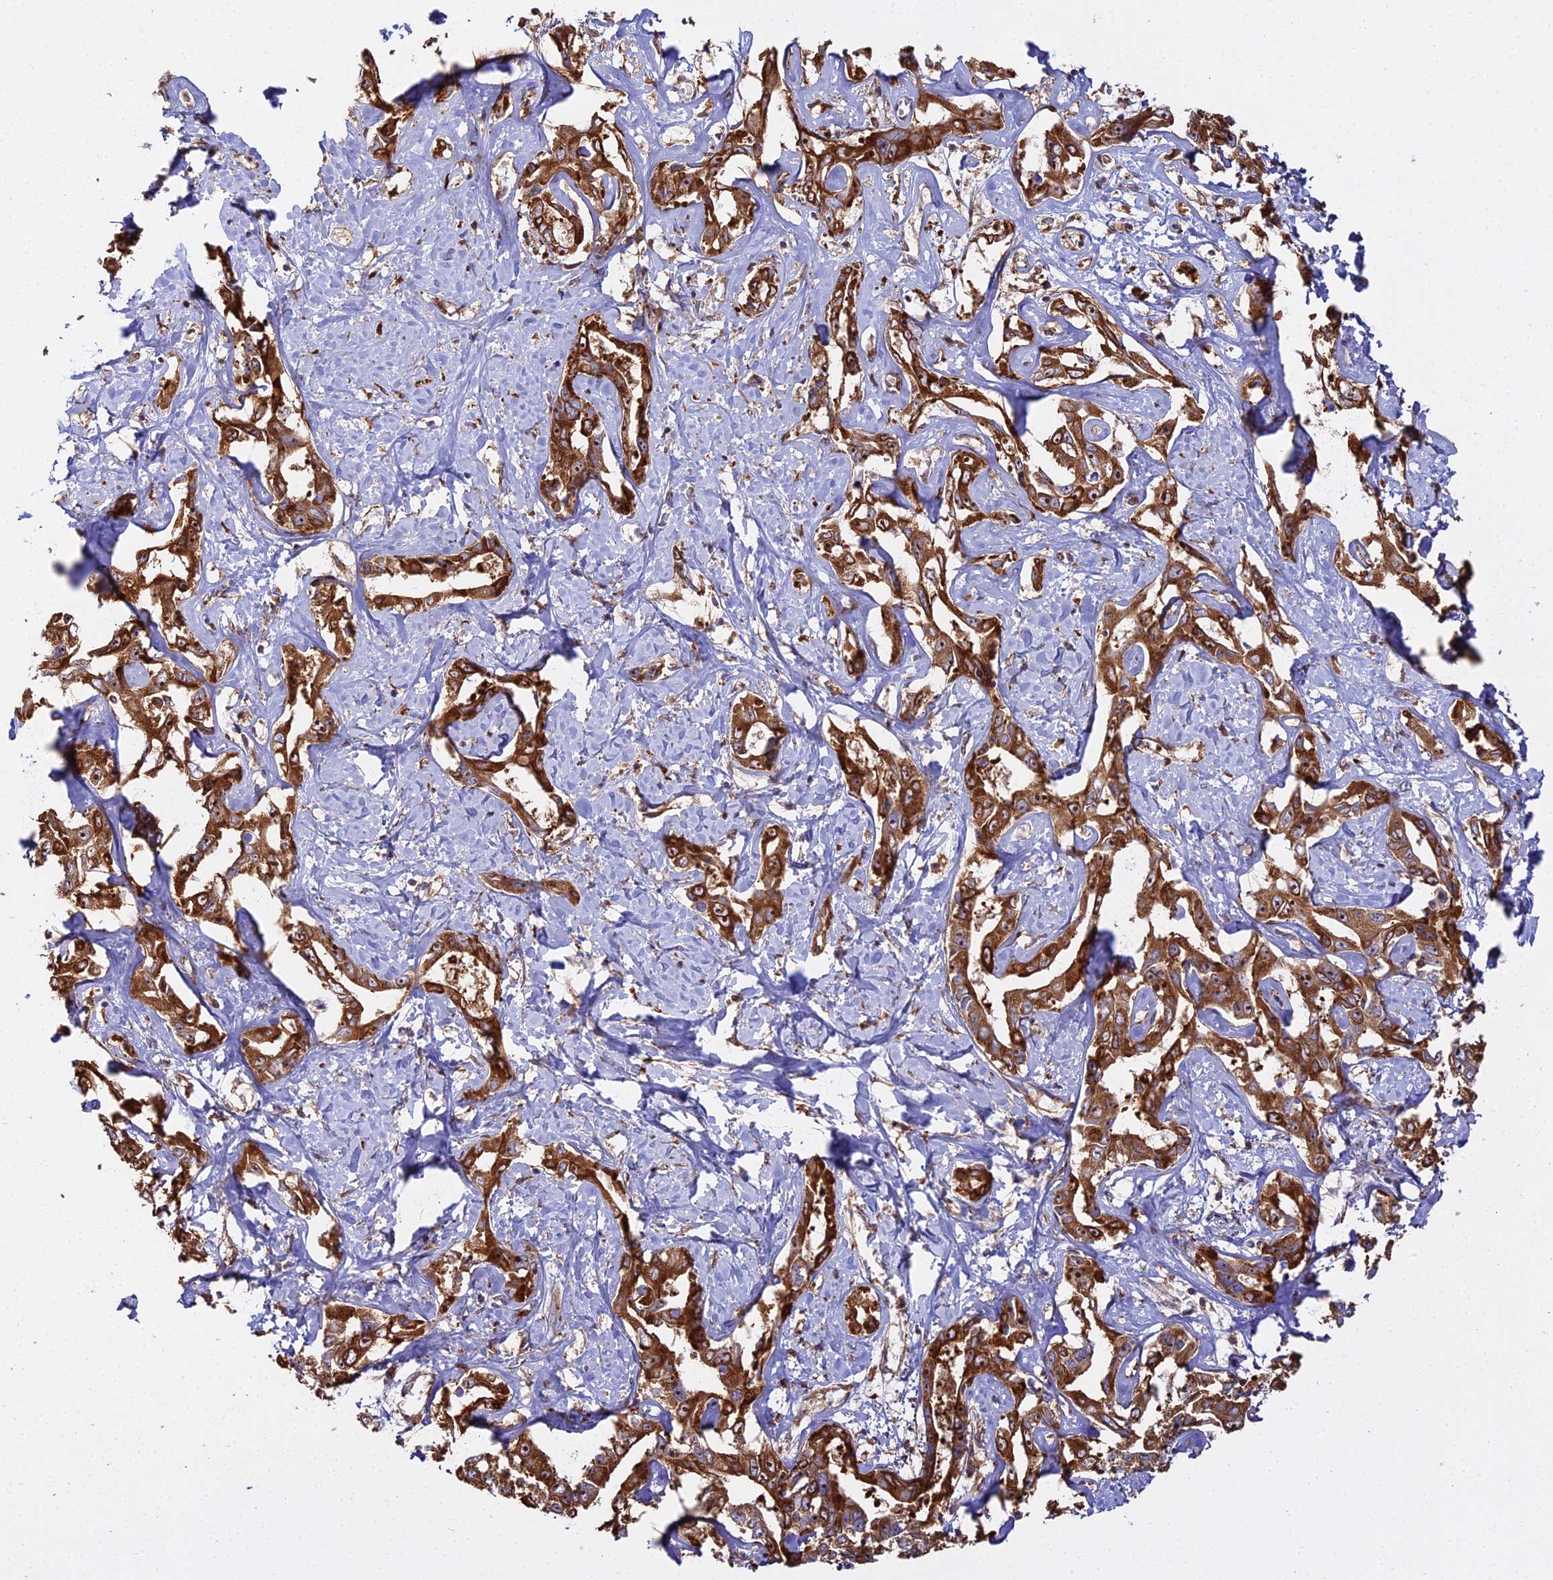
{"staining": {"intensity": "strong", "quantity": ">75%", "location": "cytoplasmic/membranous"}, "tissue": "liver cancer", "cell_type": "Tumor cells", "image_type": "cancer", "snomed": [{"axis": "morphology", "description": "Cholangiocarcinoma"}, {"axis": "topography", "description": "Liver"}], "caption": "Immunohistochemistry (IHC) image of liver cancer stained for a protein (brown), which shows high levels of strong cytoplasmic/membranous positivity in approximately >75% of tumor cells.", "gene": "RPL26", "patient": {"sex": "male", "age": 59}}